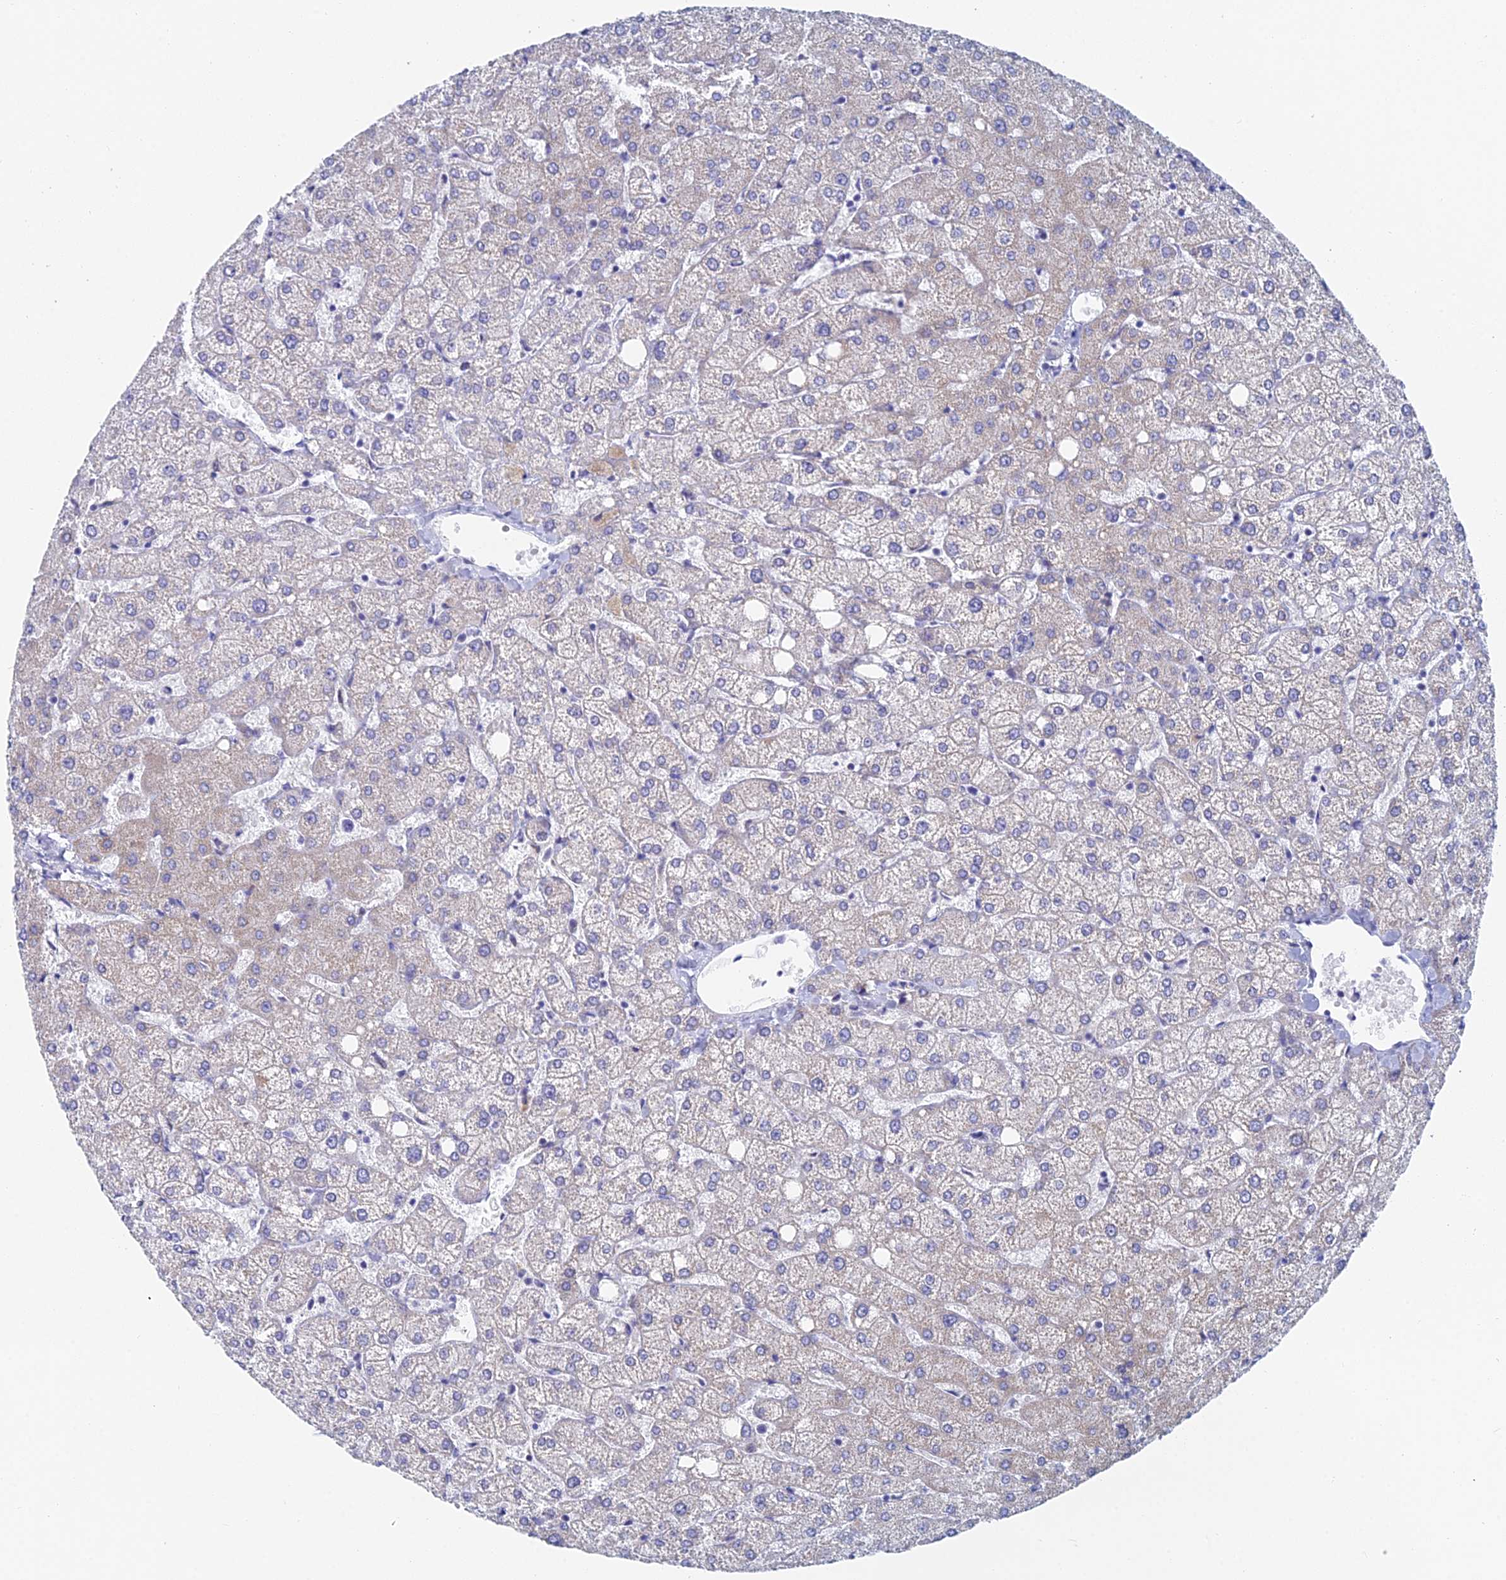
{"staining": {"intensity": "negative", "quantity": "none", "location": "none"}, "tissue": "liver", "cell_type": "Cholangiocytes", "image_type": "normal", "snomed": [{"axis": "morphology", "description": "Normal tissue, NOS"}, {"axis": "topography", "description": "Liver"}], "caption": "This is a histopathology image of immunohistochemistry staining of unremarkable liver, which shows no positivity in cholangiocytes. Nuclei are stained in blue.", "gene": "ACSM1", "patient": {"sex": "female", "age": 54}}